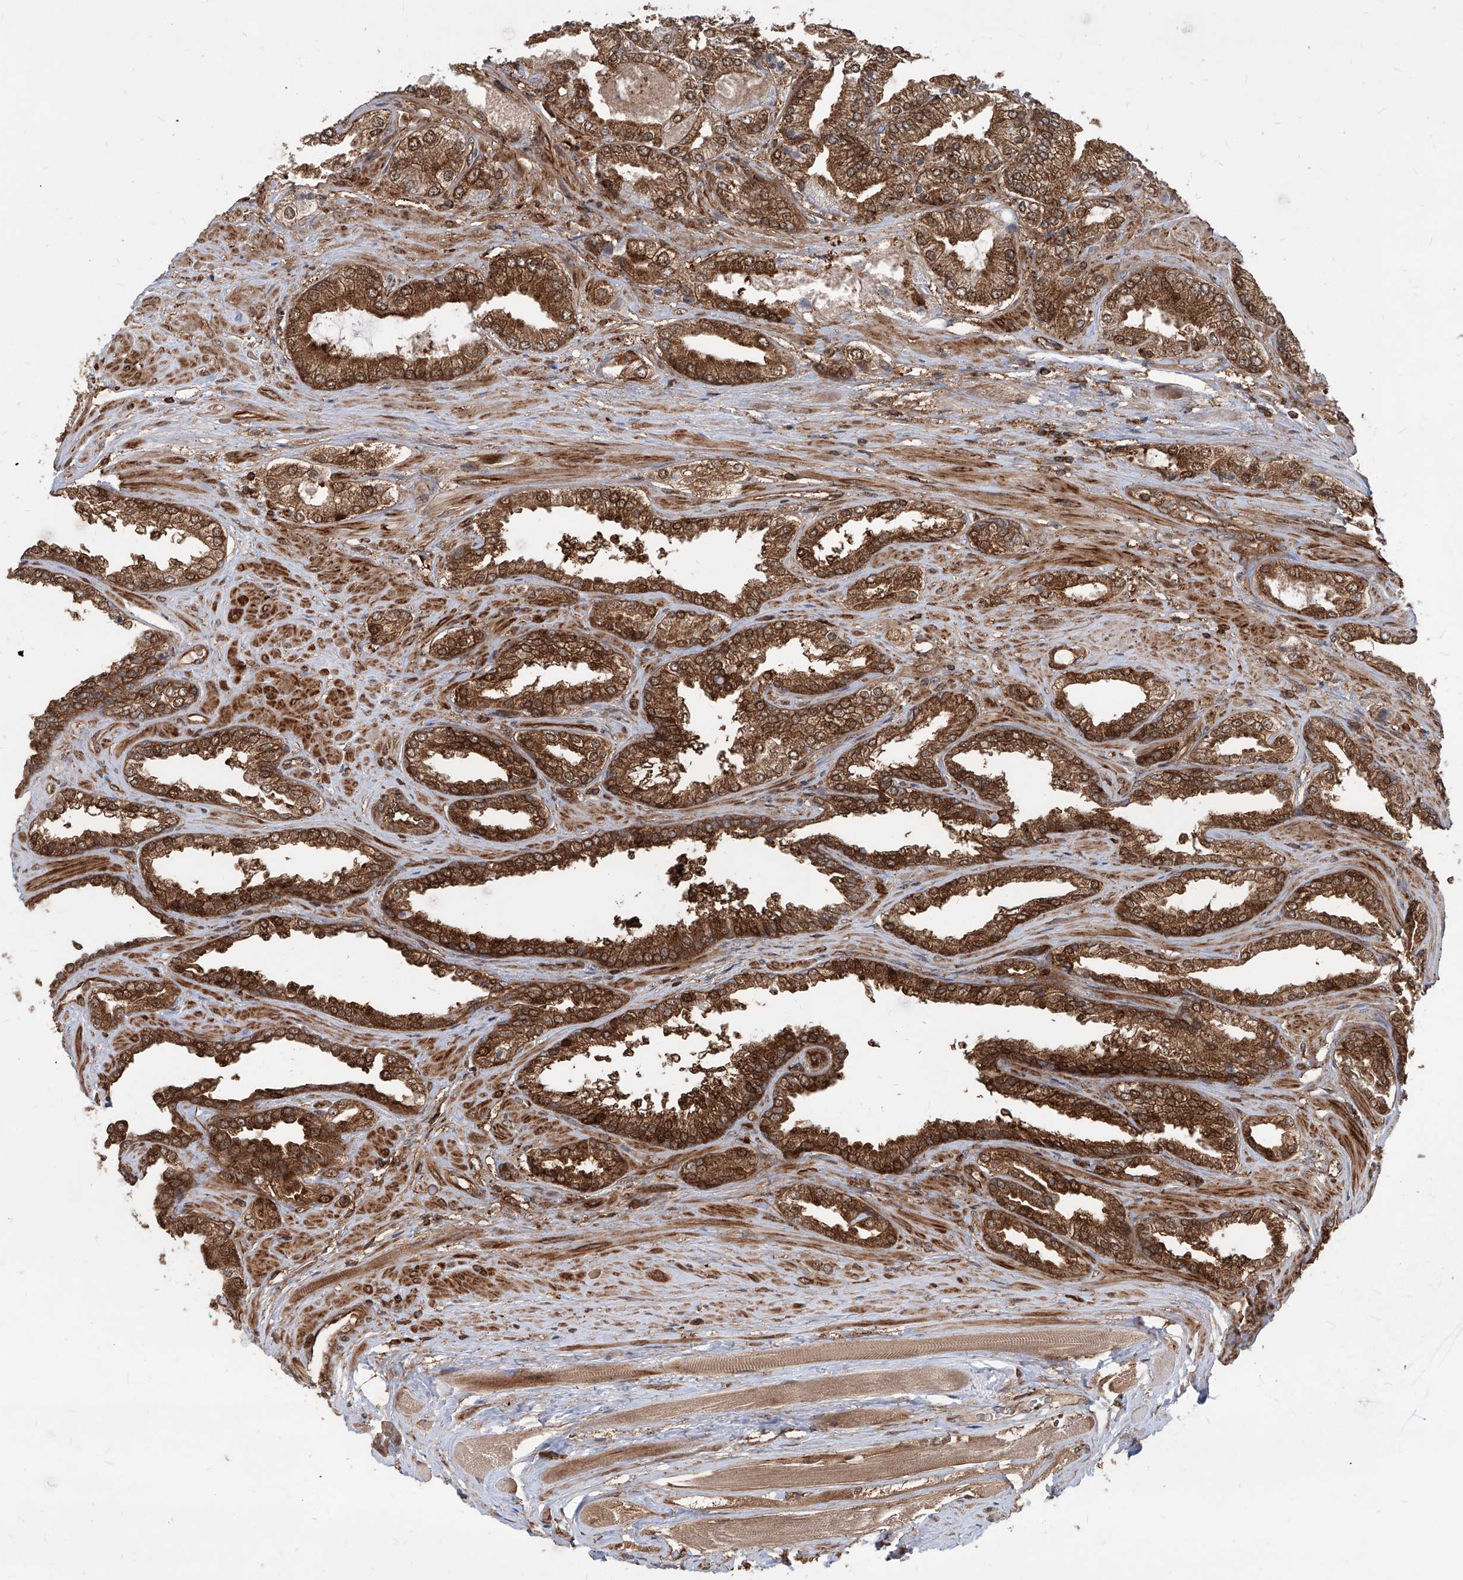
{"staining": {"intensity": "strong", "quantity": ">75%", "location": "cytoplasmic/membranous,nuclear"}, "tissue": "prostate cancer", "cell_type": "Tumor cells", "image_type": "cancer", "snomed": [{"axis": "morphology", "description": "Adenocarcinoma, Low grade"}, {"axis": "topography", "description": "Prostate"}], "caption": "Strong cytoplasmic/membranous and nuclear positivity is appreciated in about >75% of tumor cells in prostate cancer.", "gene": "MAGED2", "patient": {"sex": "male", "age": 62}}